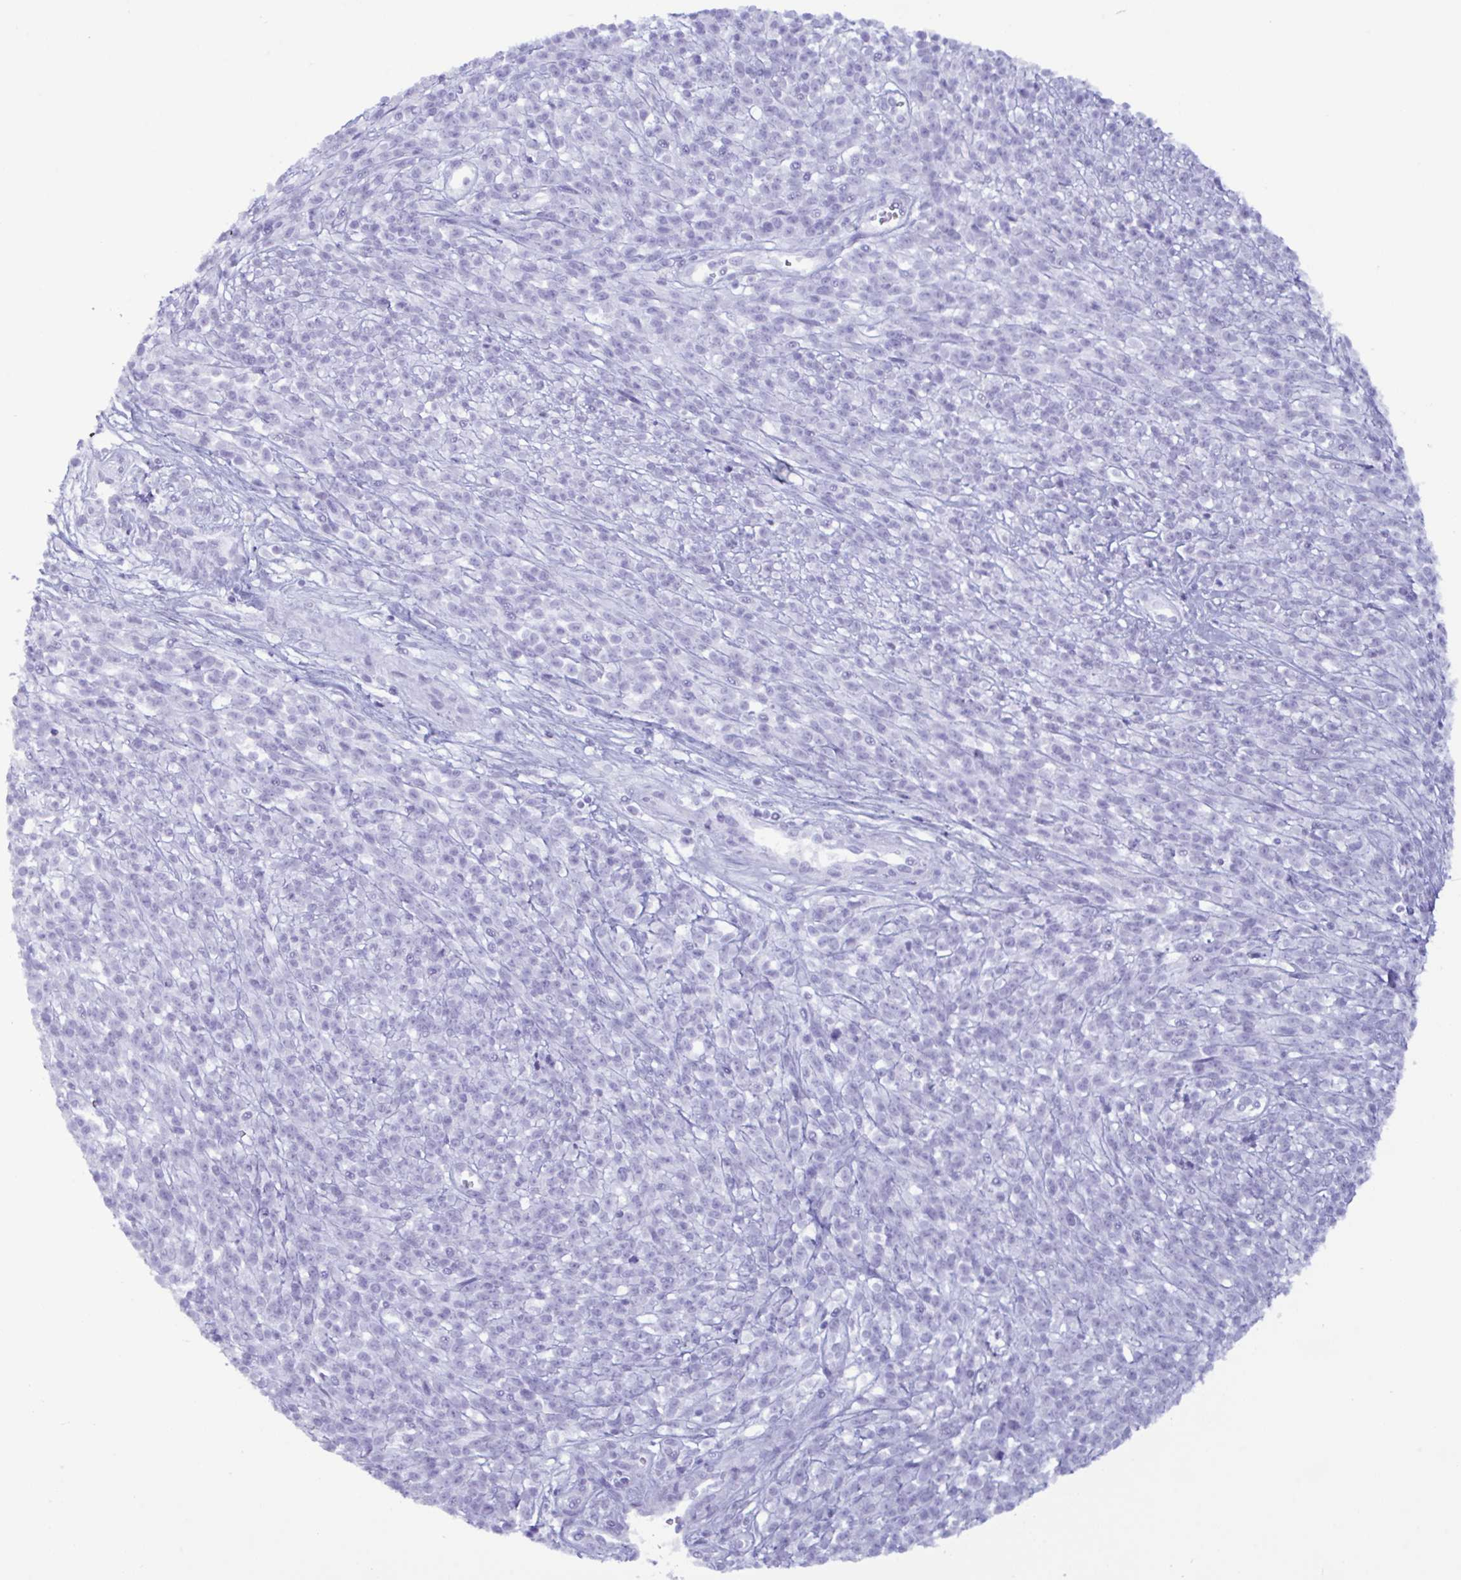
{"staining": {"intensity": "negative", "quantity": "none", "location": "none"}, "tissue": "melanoma", "cell_type": "Tumor cells", "image_type": "cancer", "snomed": [{"axis": "morphology", "description": "Malignant melanoma, NOS"}, {"axis": "topography", "description": "Skin"}, {"axis": "topography", "description": "Skin of trunk"}], "caption": "Melanoma stained for a protein using immunohistochemistry (IHC) shows no expression tumor cells.", "gene": "MRGPRG", "patient": {"sex": "male", "age": 74}}